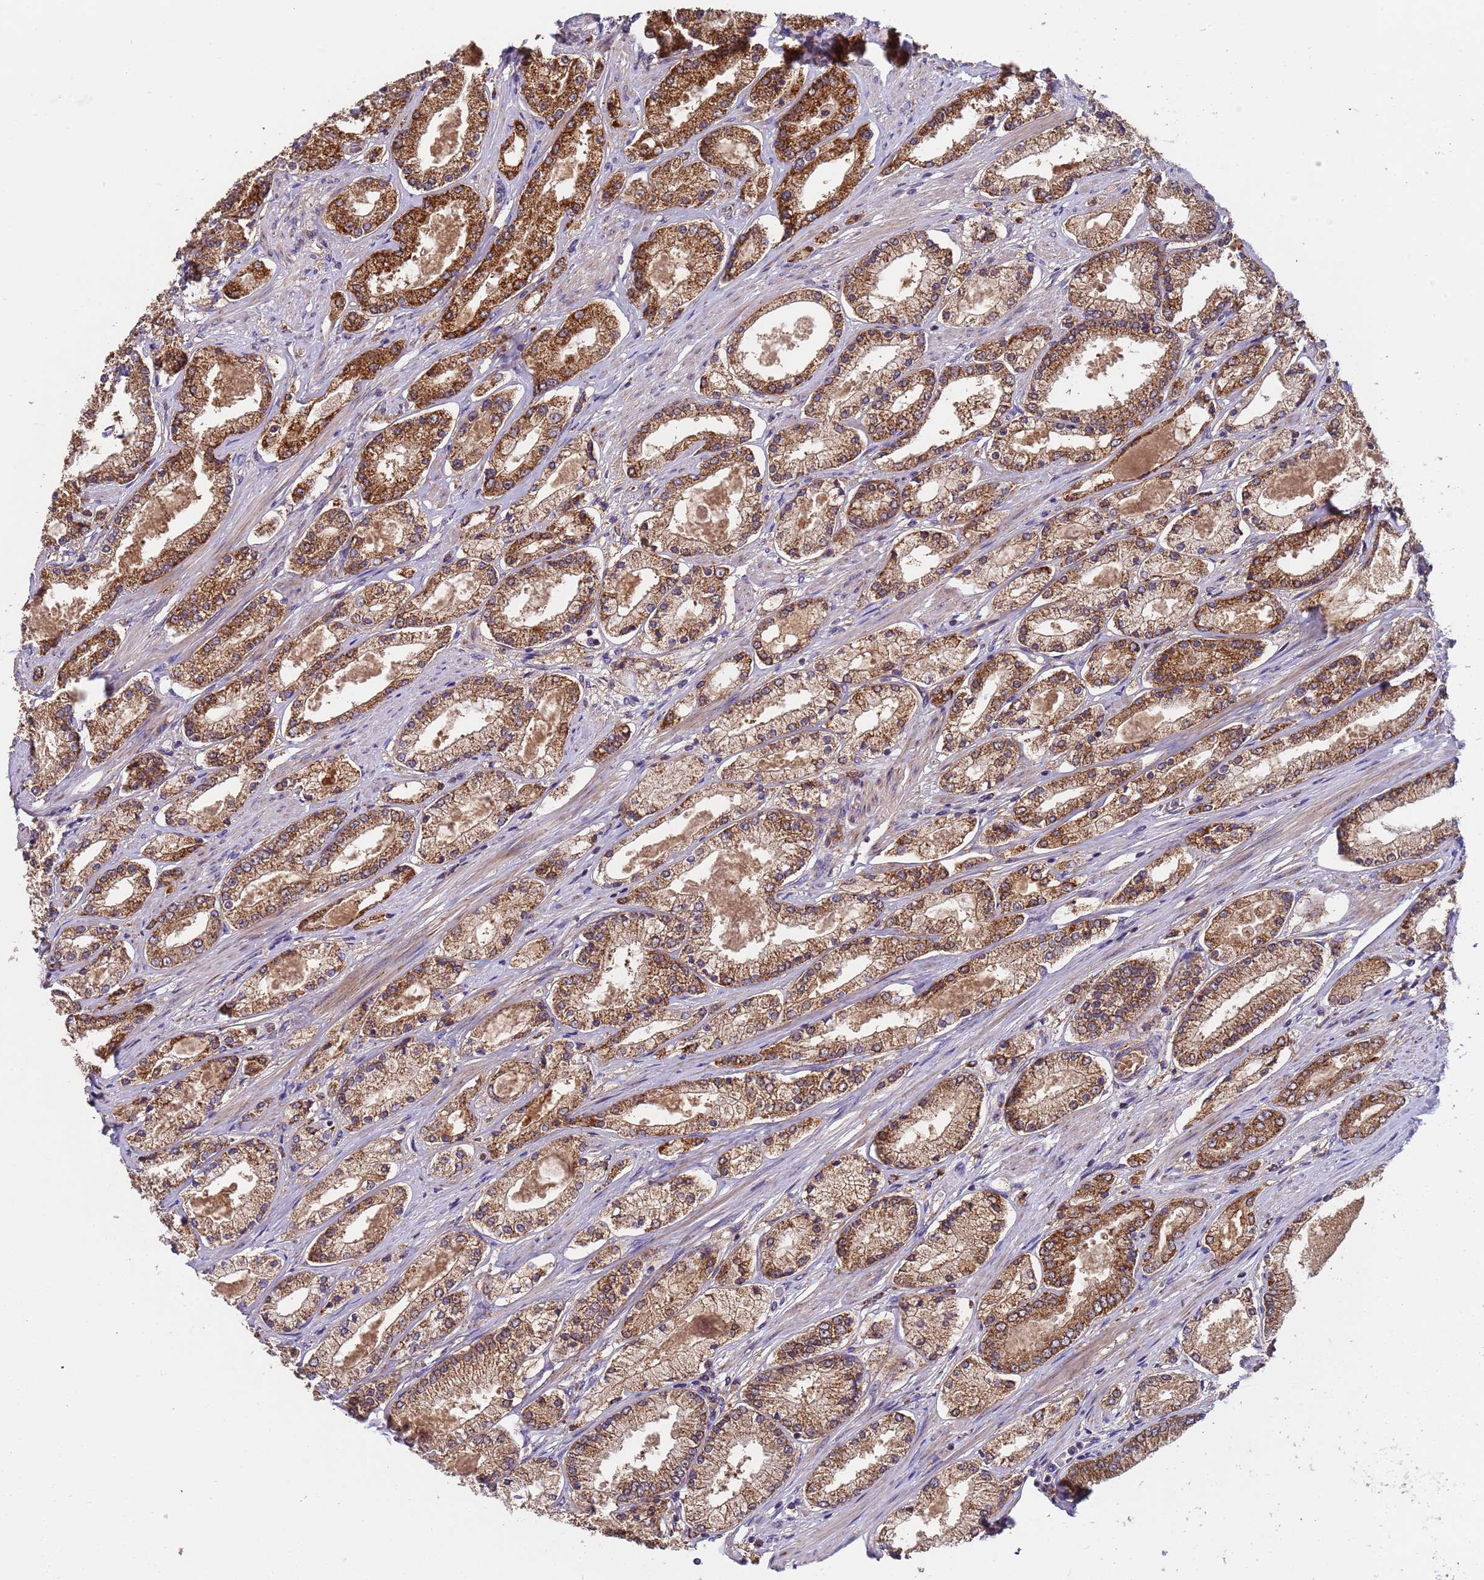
{"staining": {"intensity": "strong", "quantity": ">75%", "location": "cytoplasmic/membranous"}, "tissue": "prostate cancer", "cell_type": "Tumor cells", "image_type": "cancer", "snomed": [{"axis": "morphology", "description": "Adenocarcinoma, High grade"}, {"axis": "topography", "description": "Prostate"}], "caption": "Strong cytoplasmic/membranous expression is appreciated in approximately >75% of tumor cells in high-grade adenocarcinoma (prostate). The staining was performed using DAB, with brown indicating positive protein expression. Nuclei are stained blue with hematoxylin.", "gene": "TMEM126A", "patient": {"sex": "male", "age": 69}}